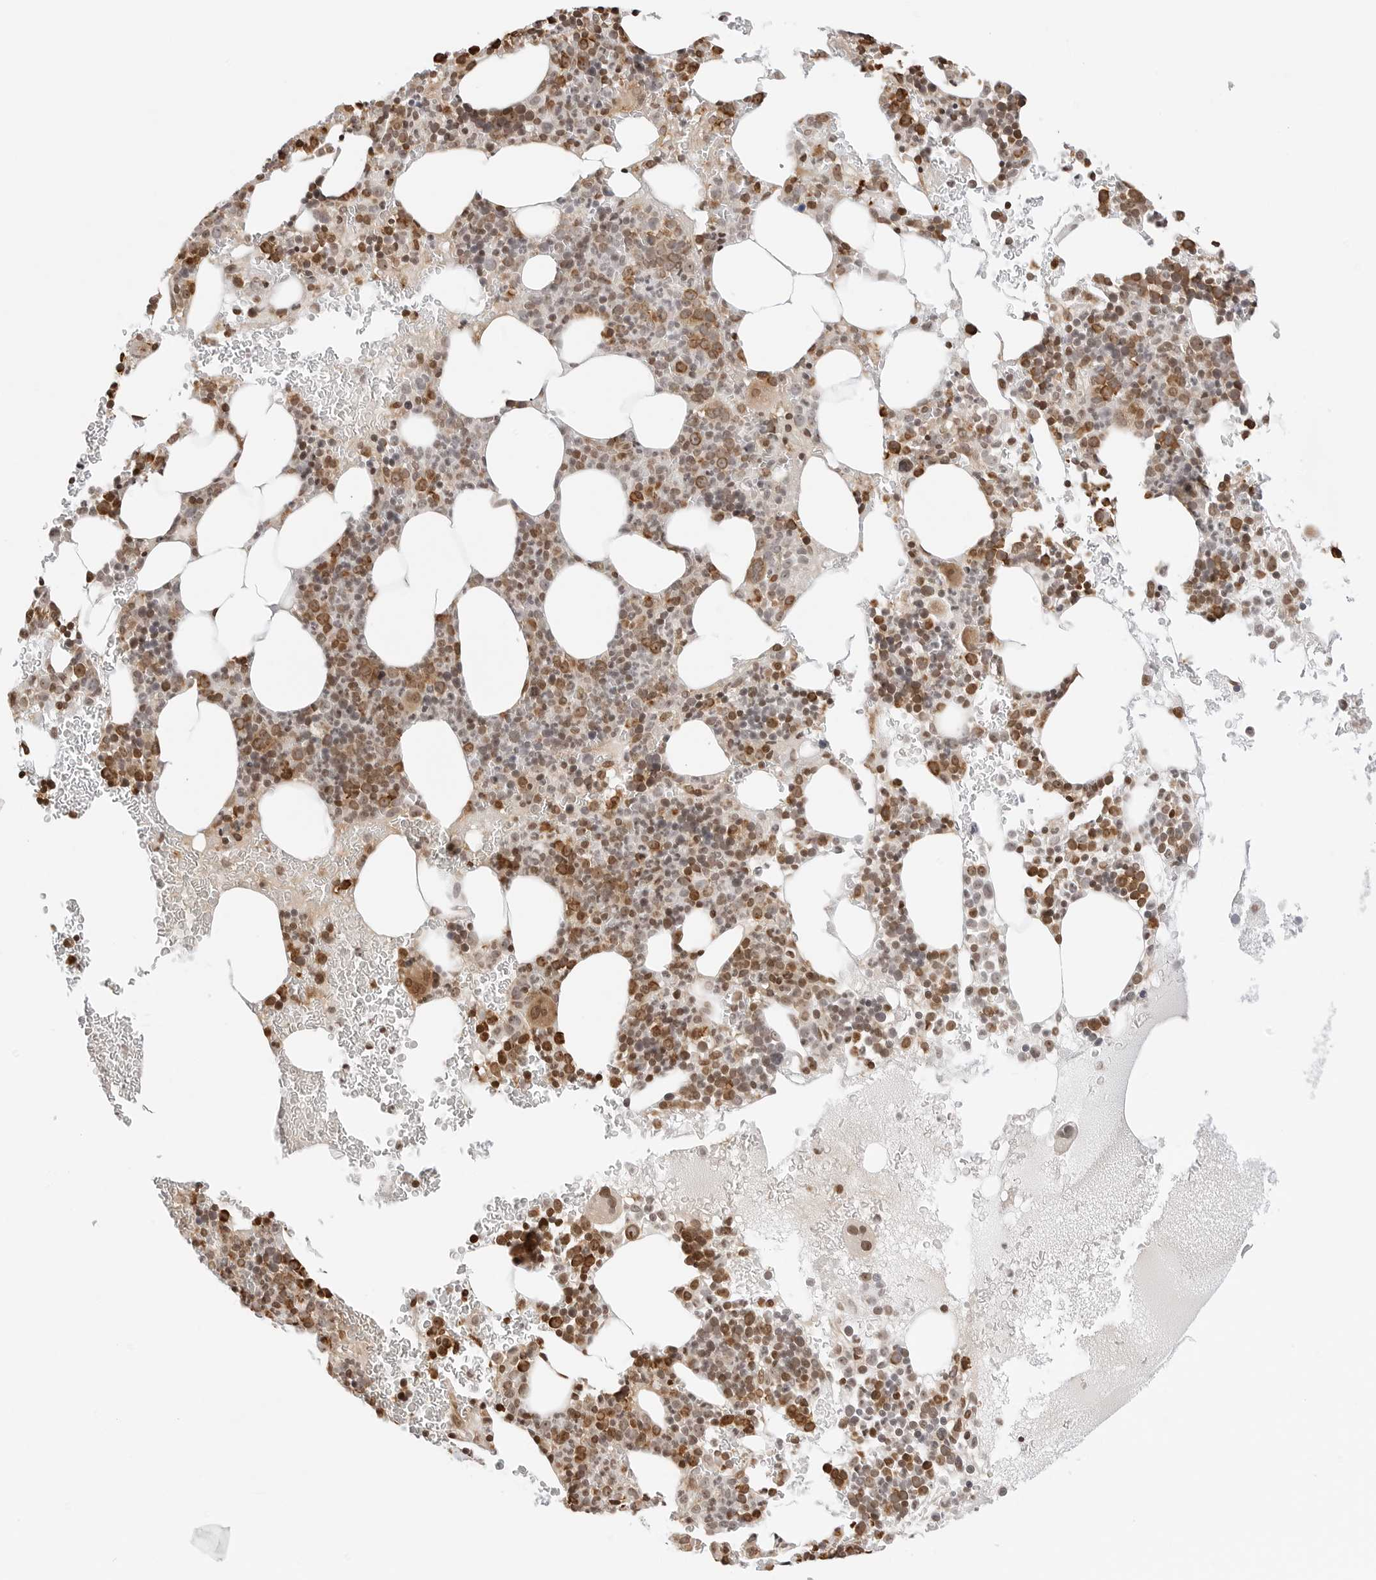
{"staining": {"intensity": "moderate", "quantity": "25%-75%", "location": "cytoplasmic/membranous,nuclear"}, "tissue": "bone marrow", "cell_type": "Hematopoietic cells", "image_type": "normal", "snomed": [{"axis": "morphology", "description": "Normal tissue, NOS"}, {"axis": "topography", "description": "Bone marrow"}], "caption": "This is an image of IHC staining of benign bone marrow, which shows moderate positivity in the cytoplasmic/membranous,nuclear of hematopoietic cells.", "gene": "FKBP14", "patient": {"sex": "male", "age": 73}}